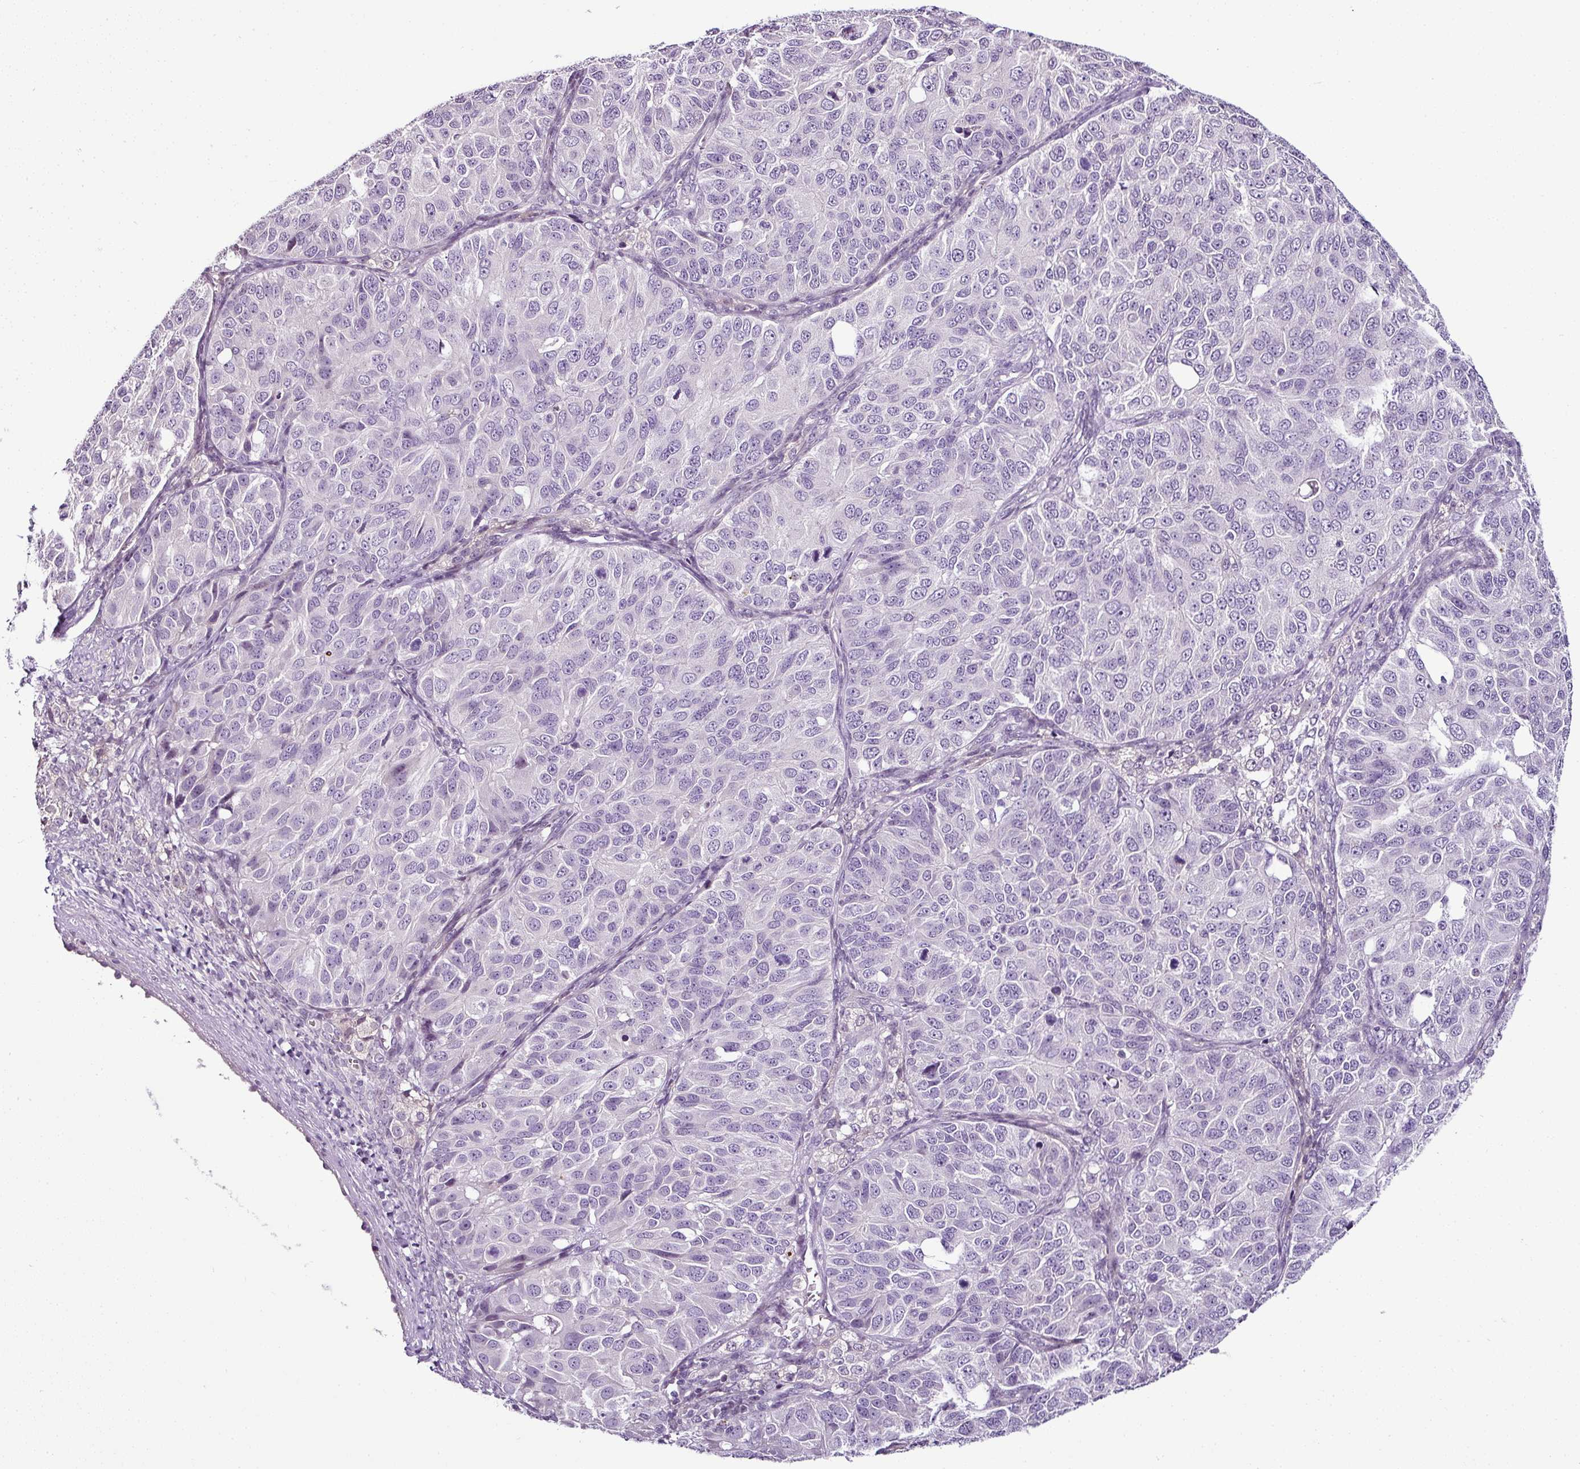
{"staining": {"intensity": "negative", "quantity": "none", "location": "none"}, "tissue": "ovarian cancer", "cell_type": "Tumor cells", "image_type": "cancer", "snomed": [{"axis": "morphology", "description": "Carcinoma, endometroid"}, {"axis": "topography", "description": "Ovary"}], "caption": "DAB immunohistochemical staining of endometroid carcinoma (ovarian) reveals no significant positivity in tumor cells.", "gene": "TEX30", "patient": {"sex": "female", "age": 51}}